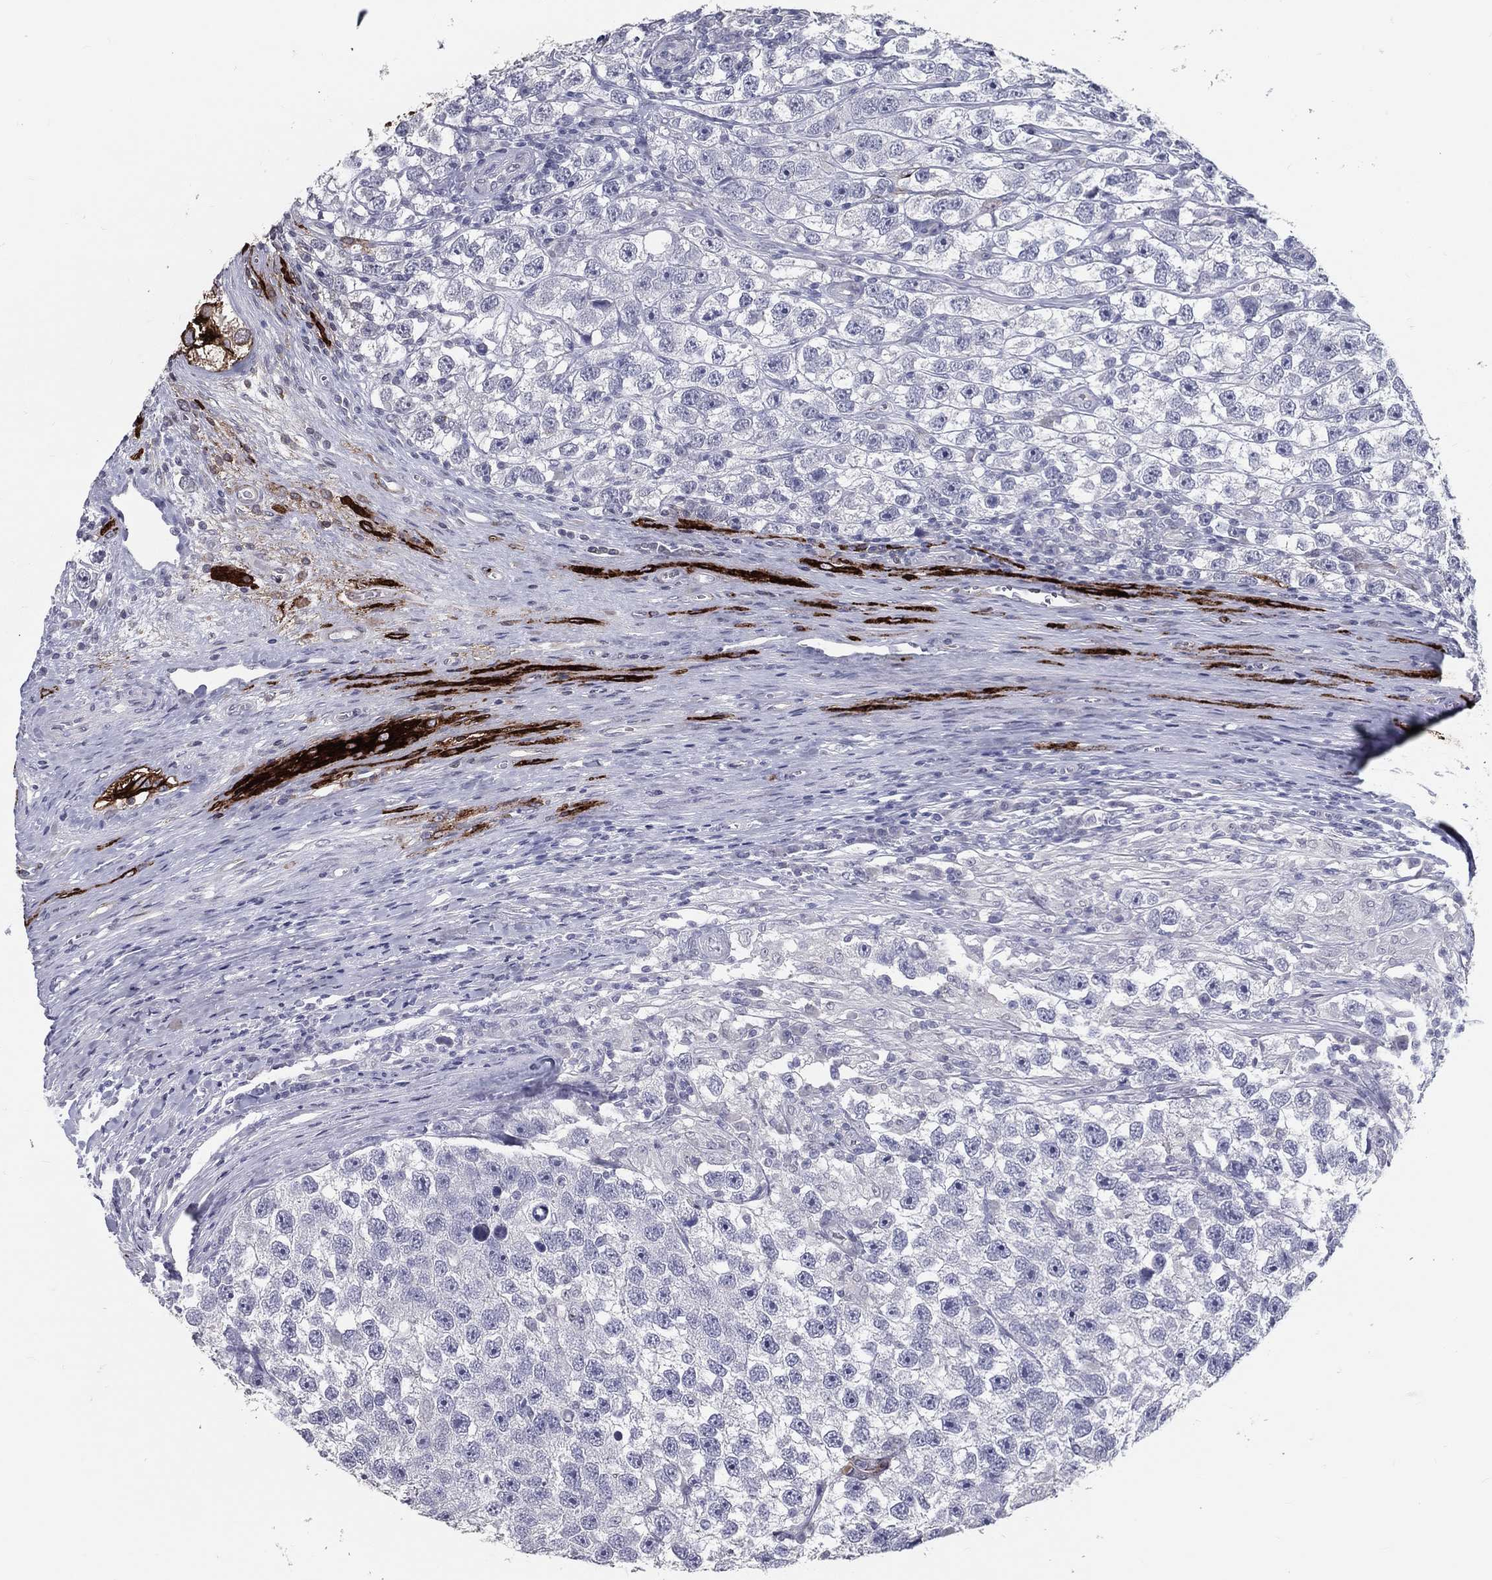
{"staining": {"intensity": "negative", "quantity": "none", "location": "none"}, "tissue": "testis cancer", "cell_type": "Tumor cells", "image_type": "cancer", "snomed": [{"axis": "morphology", "description": "Seminoma, NOS"}, {"axis": "topography", "description": "Testis"}], "caption": "There is no significant staining in tumor cells of testis cancer.", "gene": "ACE2", "patient": {"sex": "male", "age": 26}}